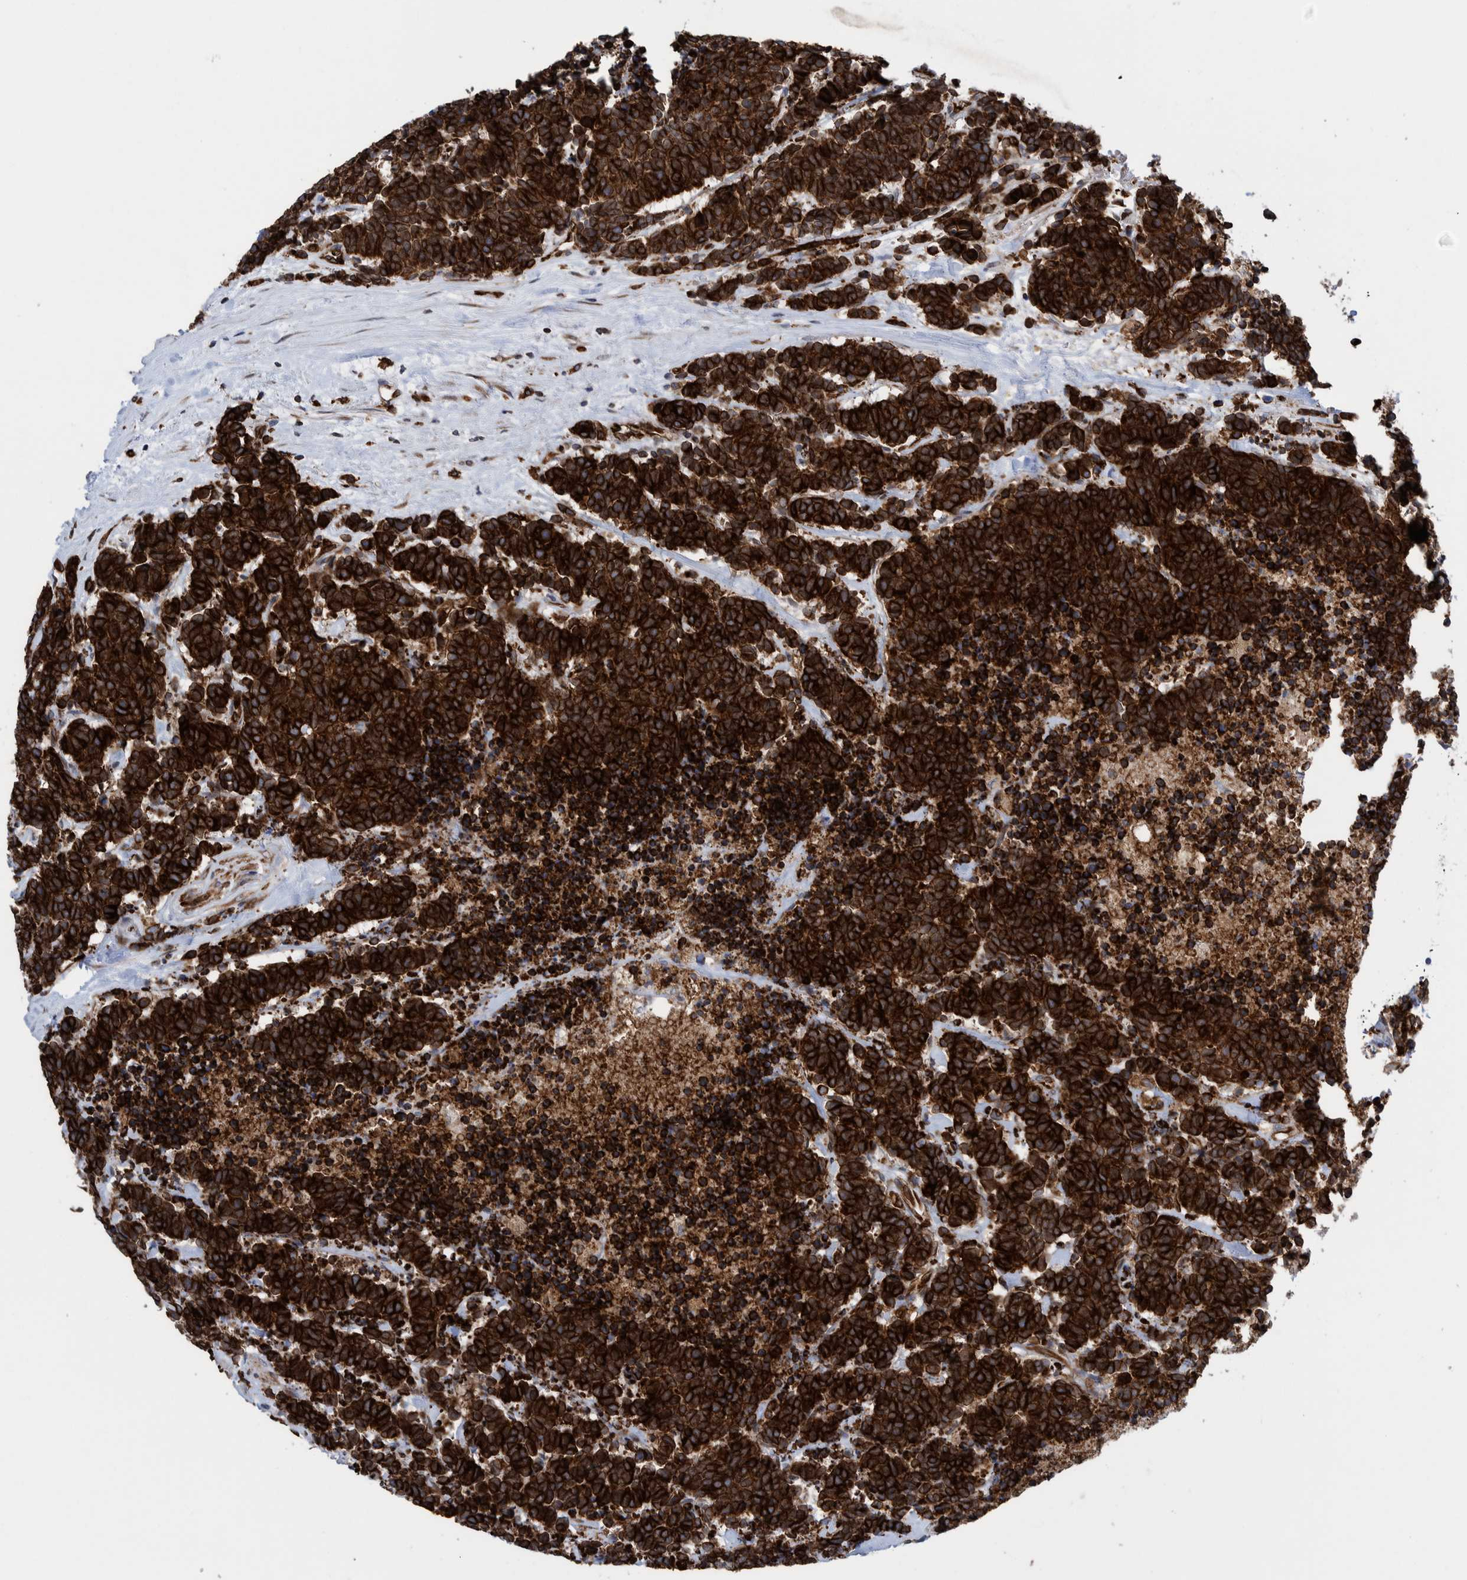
{"staining": {"intensity": "strong", "quantity": ">75%", "location": "cytoplasmic/membranous"}, "tissue": "carcinoid", "cell_type": "Tumor cells", "image_type": "cancer", "snomed": [{"axis": "morphology", "description": "Carcinoma, NOS"}, {"axis": "morphology", "description": "Carcinoid, malignant, NOS"}, {"axis": "topography", "description": "Urinary bladder"}], "caption": "Tumor cells exhibit high levels of strong cytoplasmic/membranous expression in about >75% of cells in carcinoma.", "gene": "THEM6", "patient": {"sex": "male", "age": 57}}